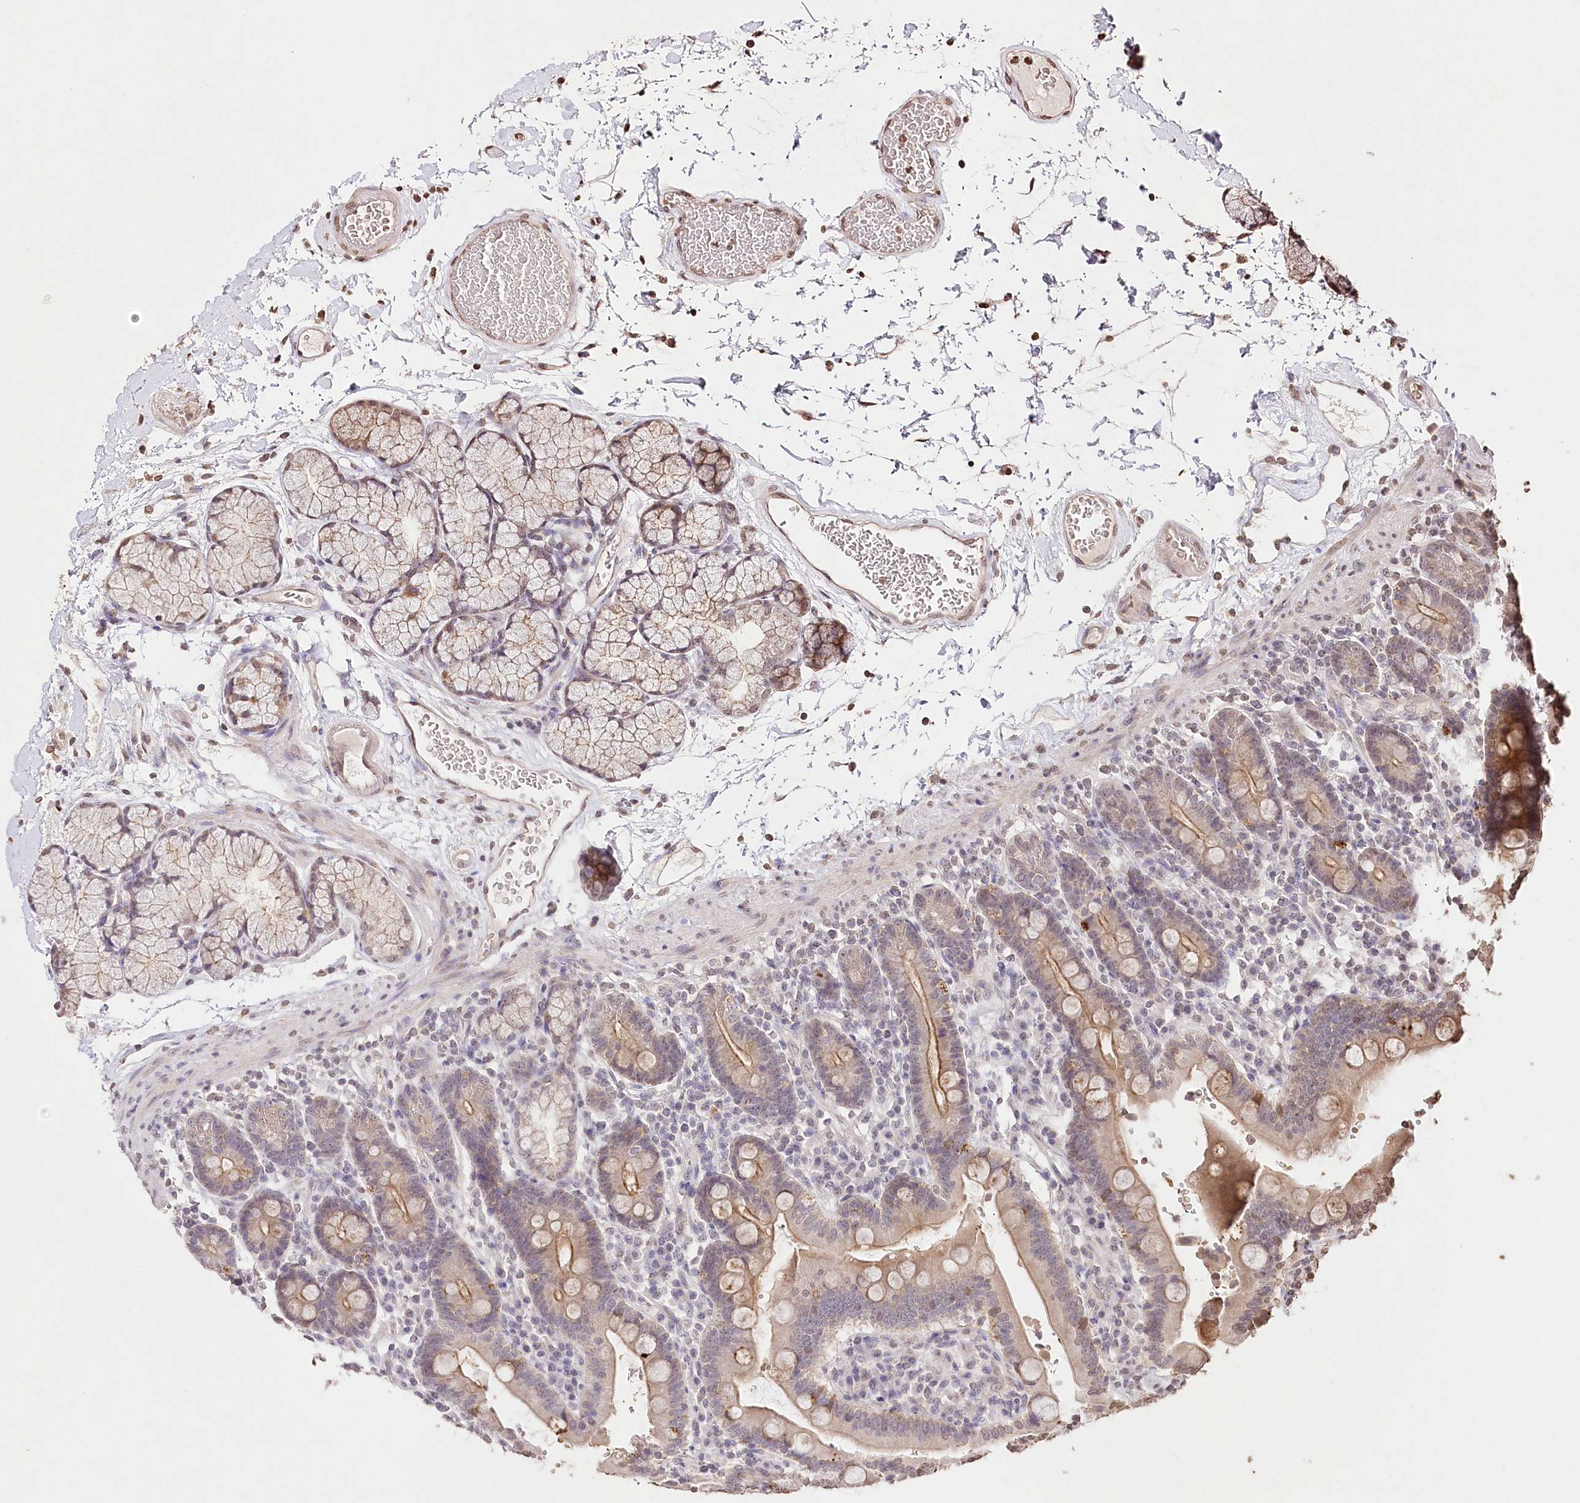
{"staining": {"intensity": "moderate", "quantity": "25%-75%", "location": "cytoplasmic/membranous,nuclear"}, "tissue": "duodenum", "cell_type": "Glandular cells", "image_type": "normal", "snomed": [{"axis": "morphology", "description": "Normal tissue, NOS"}, {"axis": "topography", "description": "Small intestine, NOS"}], "caption": "This micrograph shows unremarkable duodenum stained with immunohistochemistry (IHC) to label a protein in brown. The cytoplasmic/membranous,nuclear of glandular cells show moderate positivity for the protein. Nuclei are counter-stained blue.", "gene": "DMXL1", "patient": {"sex": "female", "age": 71}}